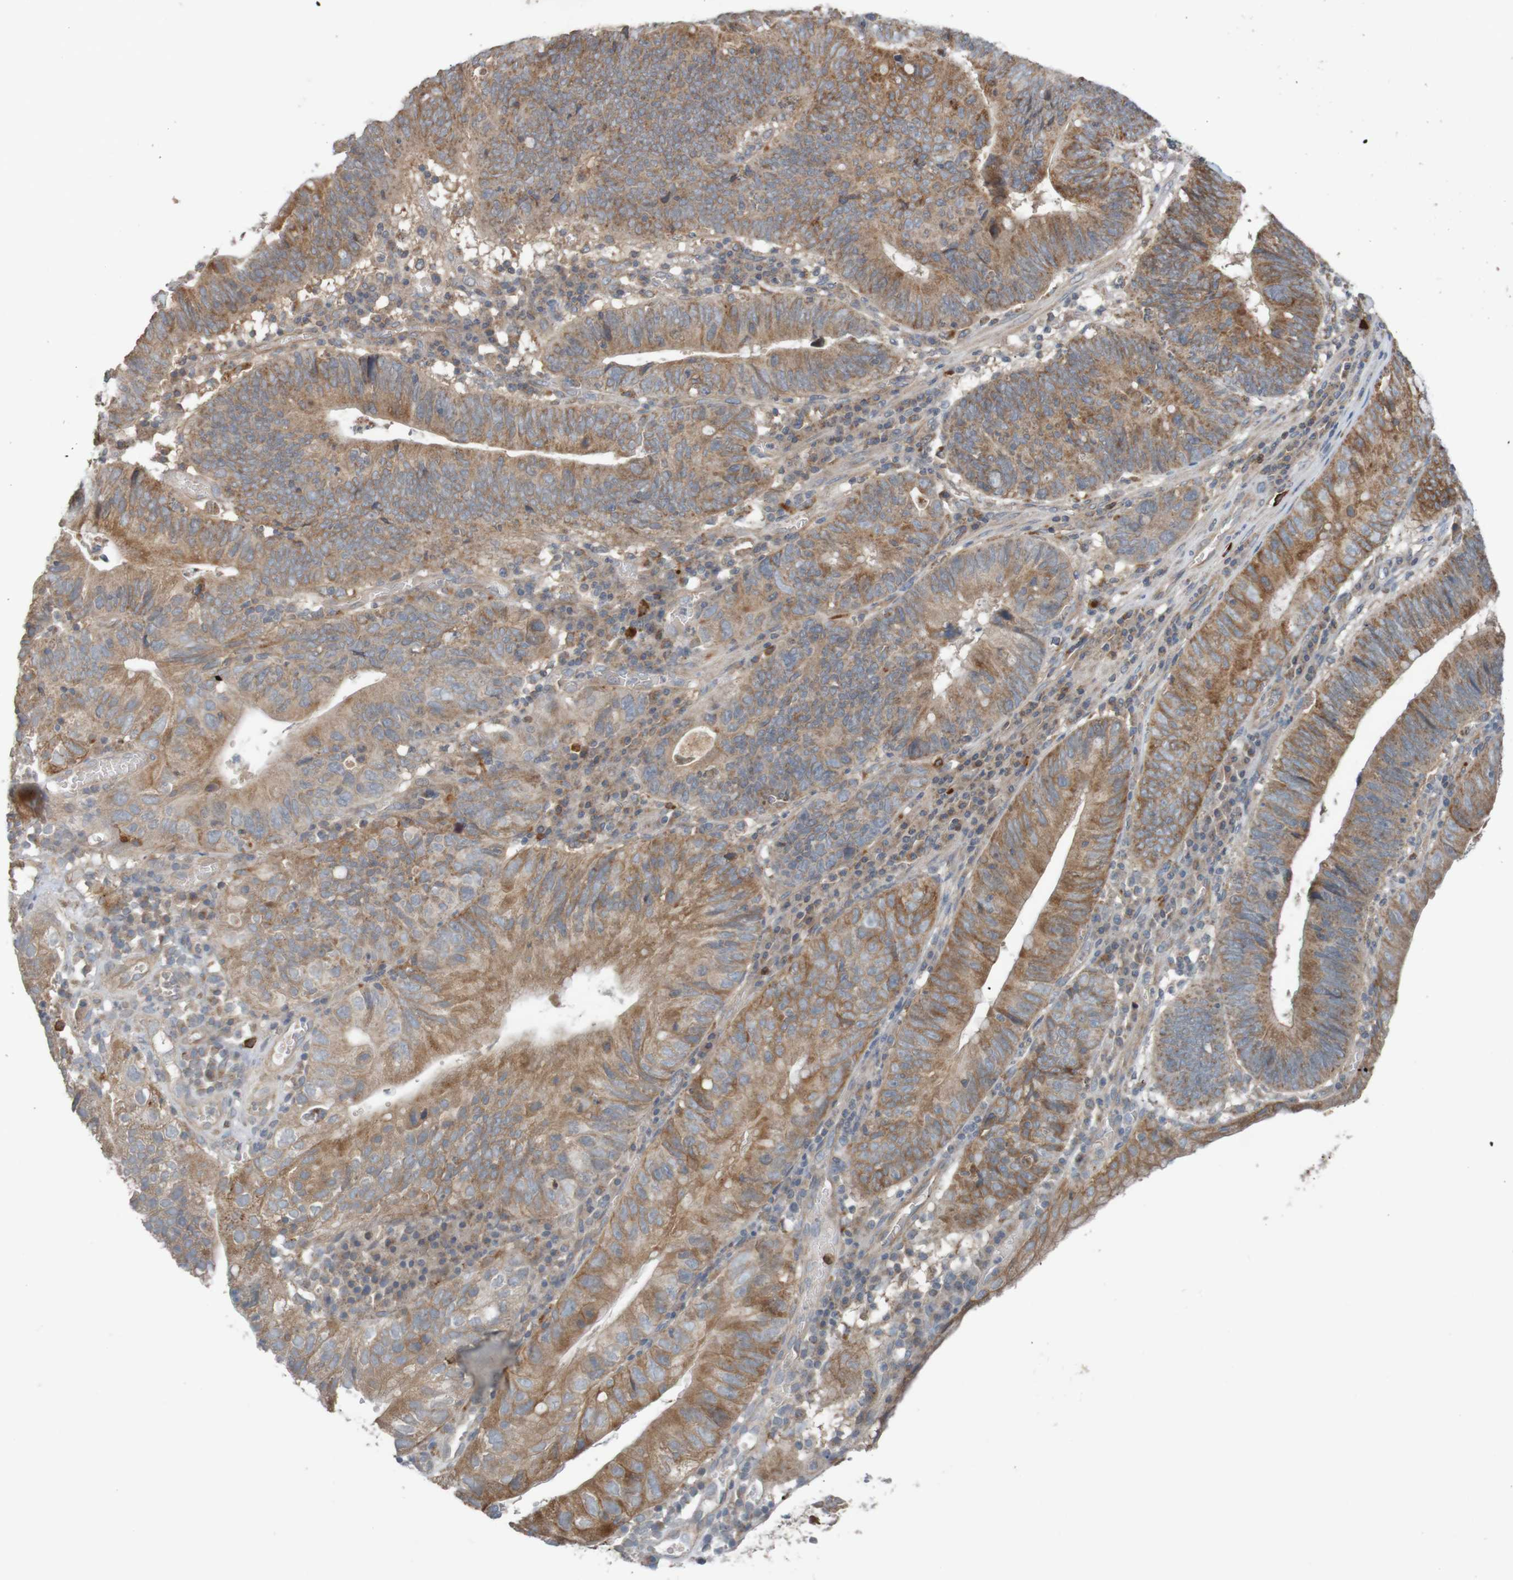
{"staining": {"intensity": "moderate", "quantity": ">75%", "location": "cytoplasmic/membranous"}, "tissue": "stomach cancer", "cell_type": "Tumor cells", "image_type": "cancer", "snomed": [{"axis": "morphology", "description": "Adenocarcinoma, NOS"}, {"axis": "topography", "description": "Stomach"}], "caption": "The histopathology image shows immunohistochemical staining of stomach cancer. There is moderate cytoplasmic/membranous expression is seen in approximately >75% of tumor cells. (Brightfield microscopy of DAB IHC at high magnification).", "gene": "B3GAT2", "patient": {"sex": "male", "age": 59}}